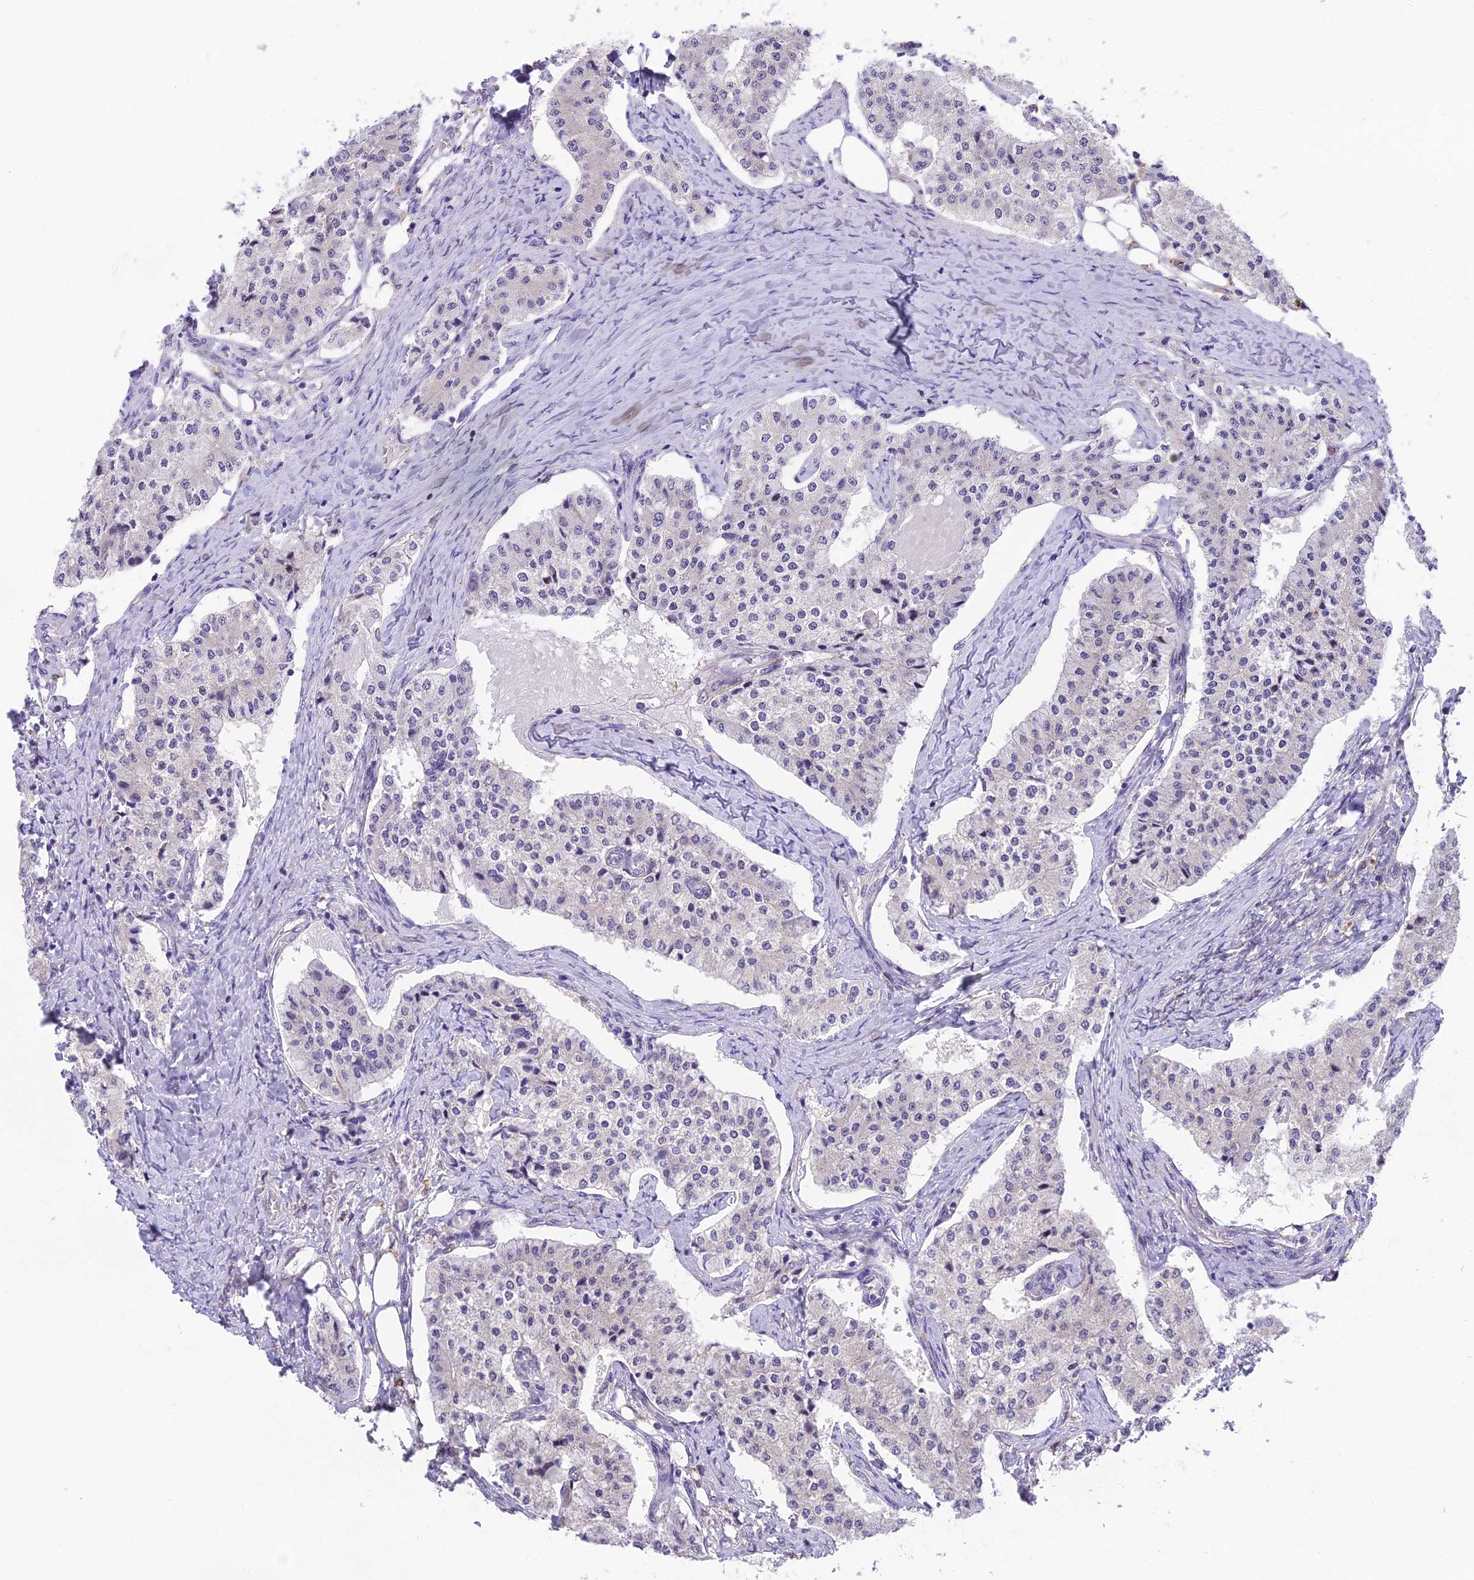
{"staining": {"intensity": "negative", "quantity": "none", "location": "none"}, "tissue": "carcinoid", "cell_type": "Tumor cells", "image_type": "cancer", "snomed": [{"axis": "morphology", "description": "Carcinoid, malignant, NOS"}, {"axis": "topography", "description": "Colon"}], "caption": "Immunohistochemistry of human malignant carcinoid shows no staining in tumor cells.", "gene": "PUS10", "patient": {"sex": "female", "age": 52}}